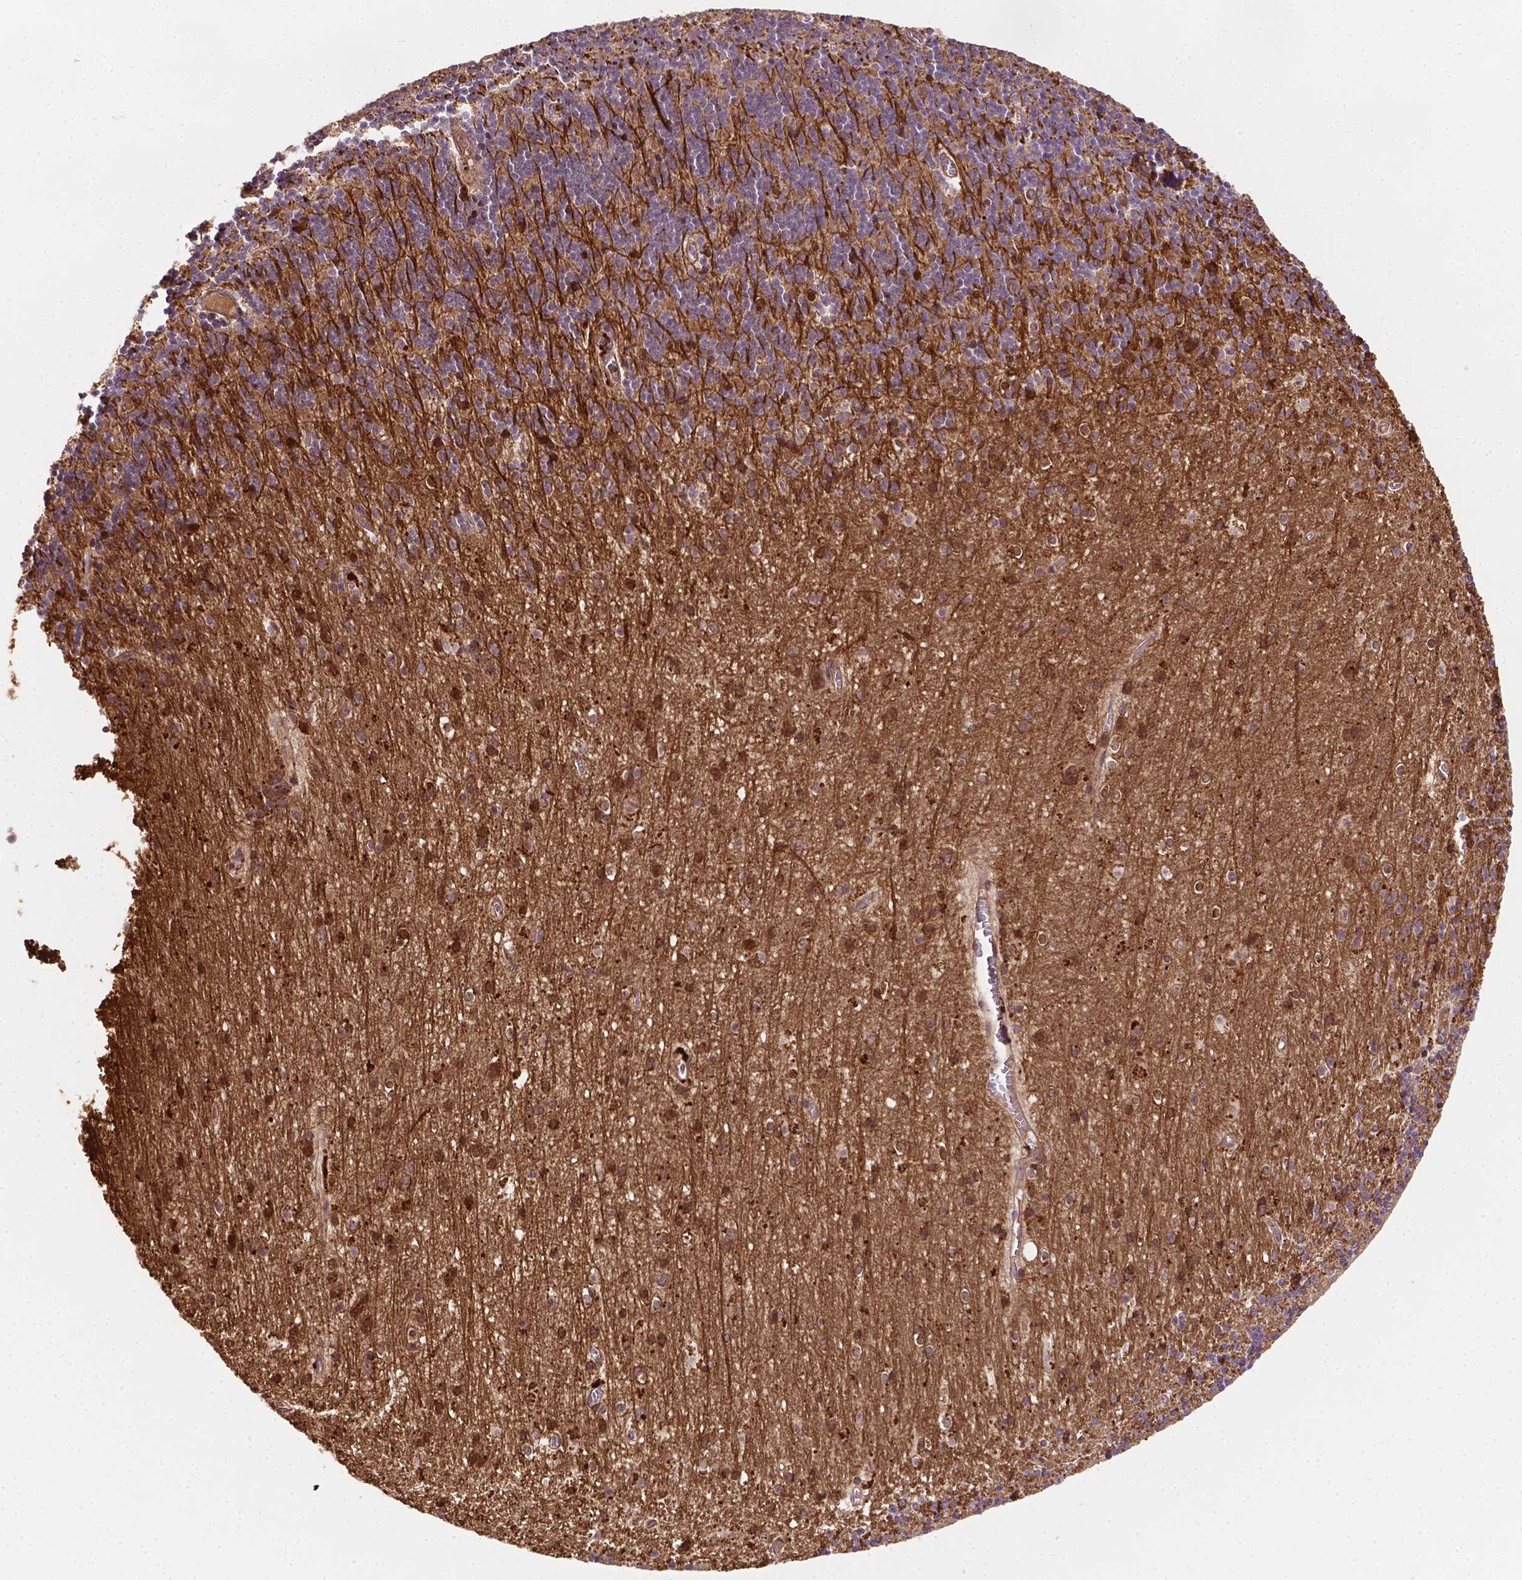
{"staining": {"intensity": "moderate", "quantity": "25%-75%", "location": "cytoplasmic/membranous"}, "tissue": "cerebellum", "cell_type": "Cells in granular layer", "image_type": "normal", "snomed": [{"axis": "morphology", "description": "Normal tissue, NOS"}, {"axis": "topography", "description": "Cerebellum"}], "caption": "IHC photomicrograph of unremarkable human cerebellum stained for a protein (brown), which displays medium levels of moderate cytoplasmic/membranous positivity in about 25%-75% of cells in granular layer.", "gene": "ZMYND19", "patient": {"sex": "male", "age": 70}}